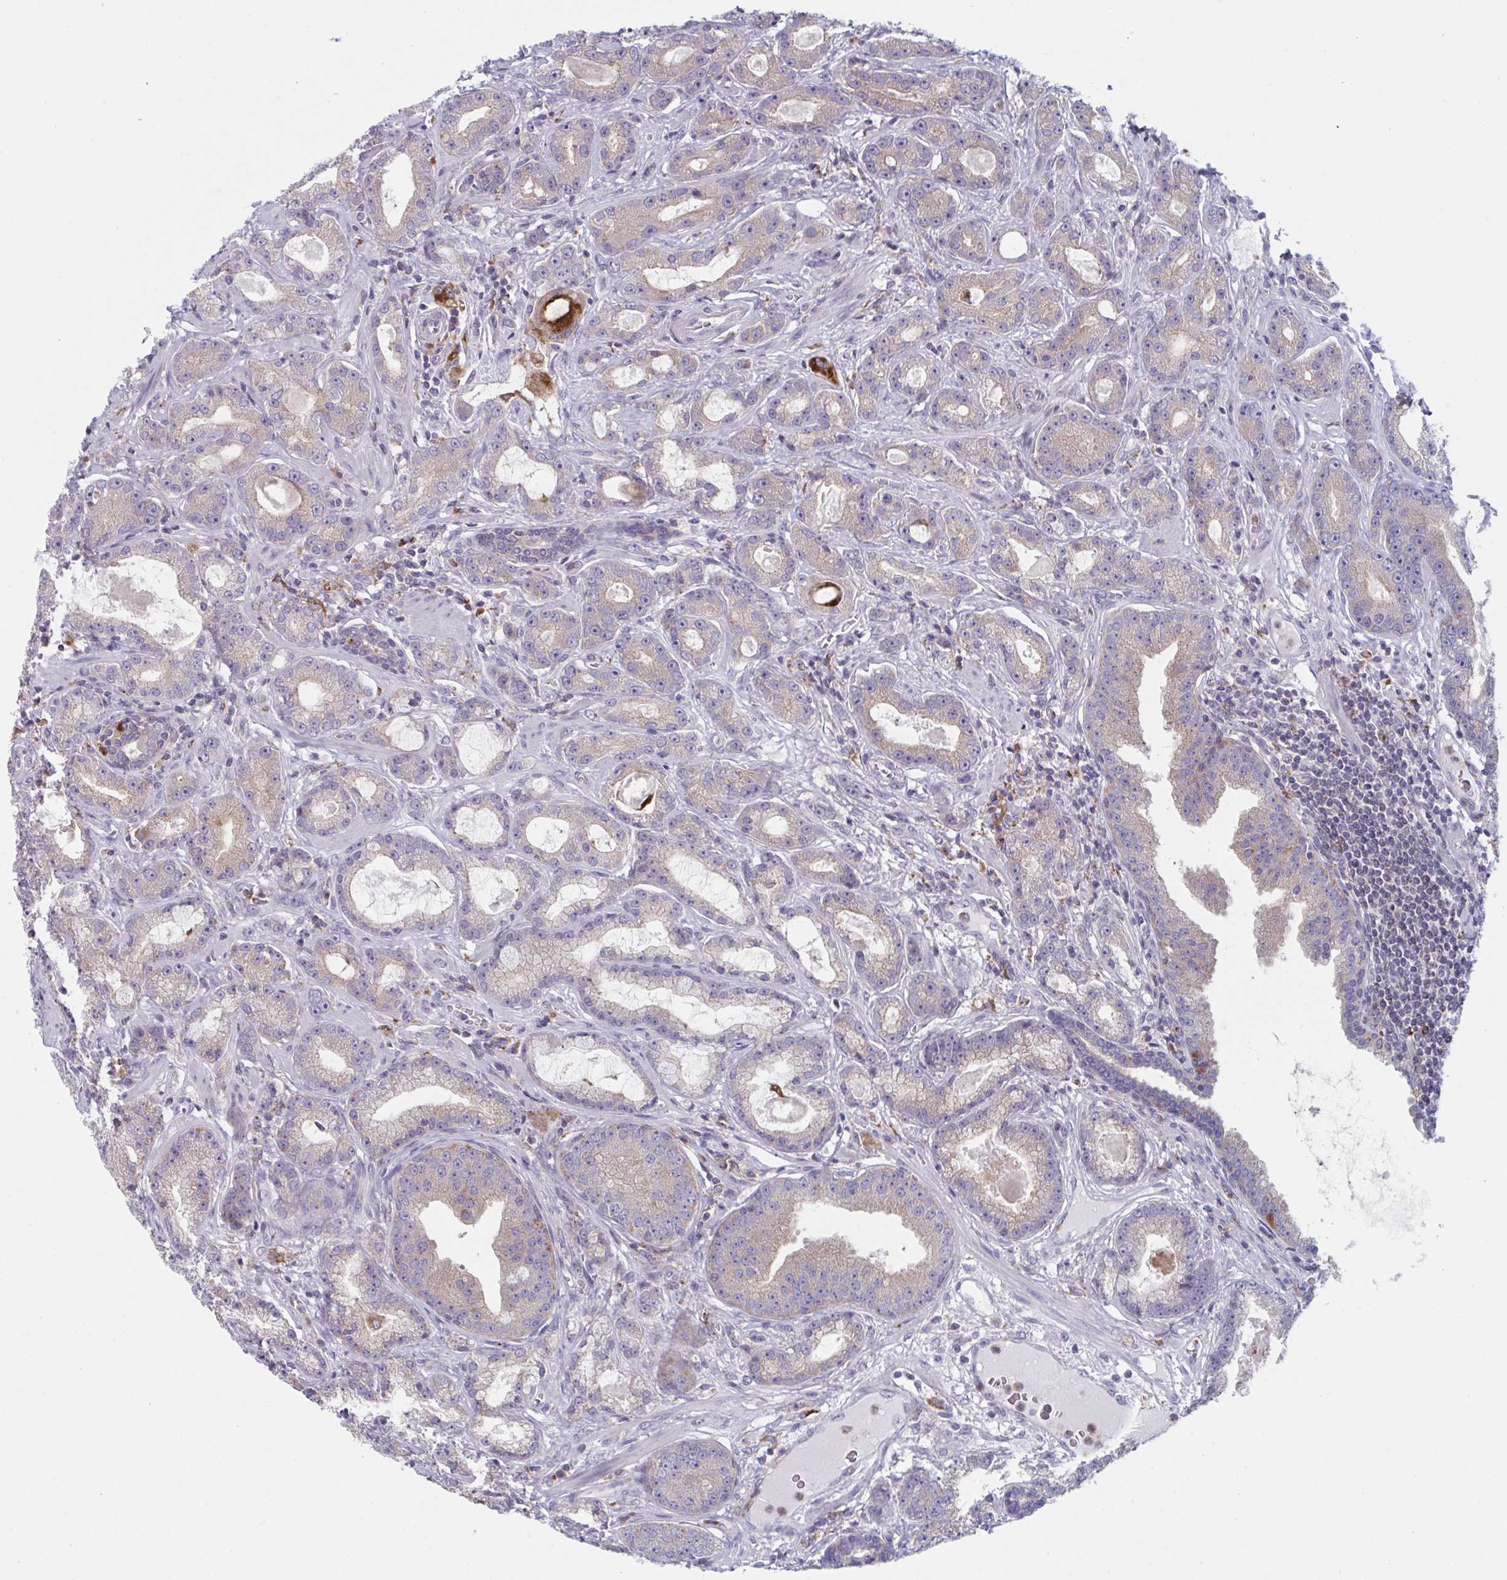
{"staining": {"intensity": "weak", "quantity": ">75%", "location": "cytoplasmic/membranous"}, "tissue": "prostate cancer", "cell_type": "Tumor cells", "image_type": "cancer", "snomed": [{"axis": "morphology", "description": "Adenocarcinoma, High grade"}, {"axis": "topography", "description": "Prostate"}], "caption": "A brown stain labels weak cytoplasmic/membranous staining of a protein in human prostate cancer (adenocarcinoma (high-grade)) tumor cells.", "gene": "NIPSNAP1", "patient": {"sex": "male", "age": 65}}